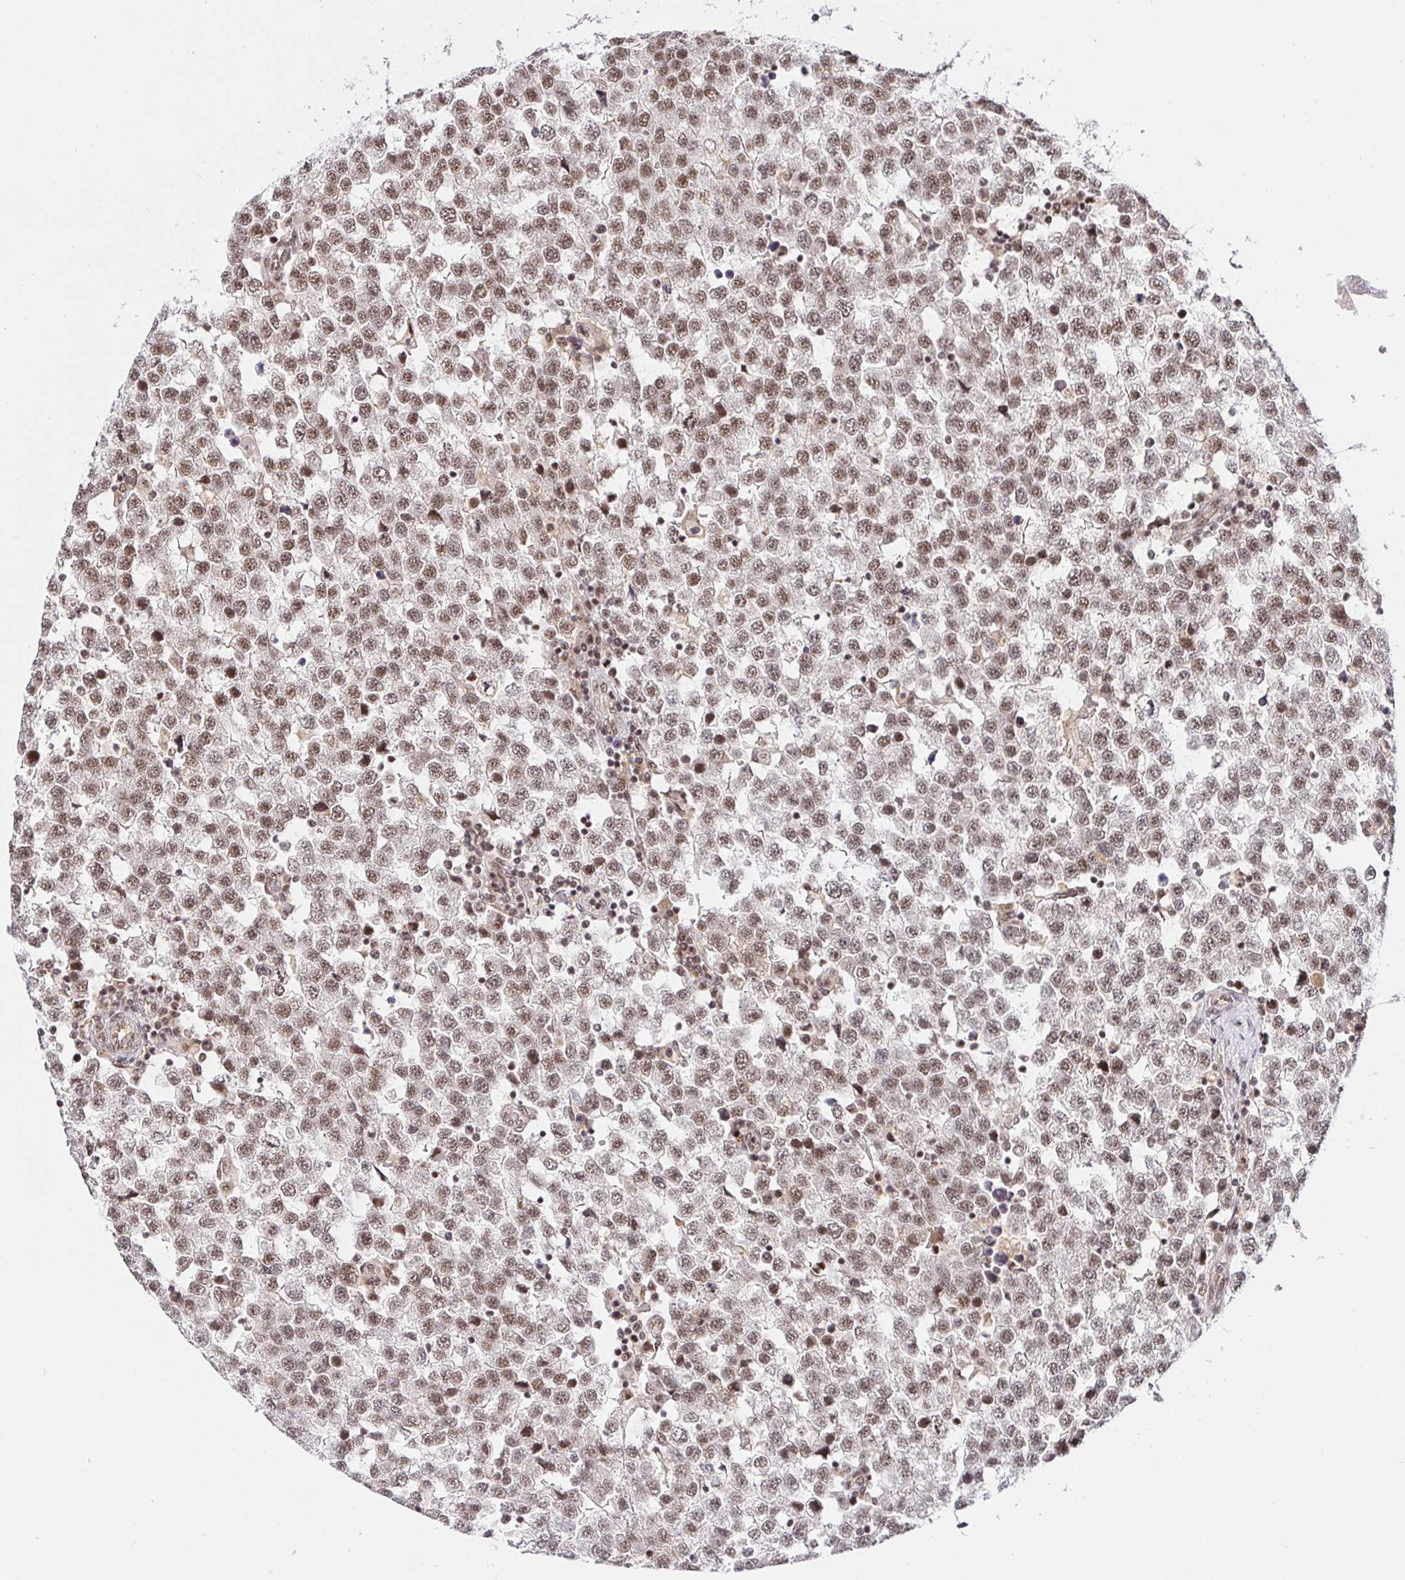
{"staining": {"intensity": "moderate", "quantity": ">75%", "location": "nuclear"}, "tissue": "testis cancer", "cell_type": "Tumor cells", "image_type": "cancer", "snomed": [{"axis": "morphology", "description": "Seminoma, NOS"}, {"axis": "topography", "description": "Testis"}], "caption": "The immunohistochemical stain shows moderate nuclear staining in tumor cells of testis cancer tissue. Nuclei are stained in blue.", "gene": "USF1", "patient": {"sex": "male", "age": 34}}